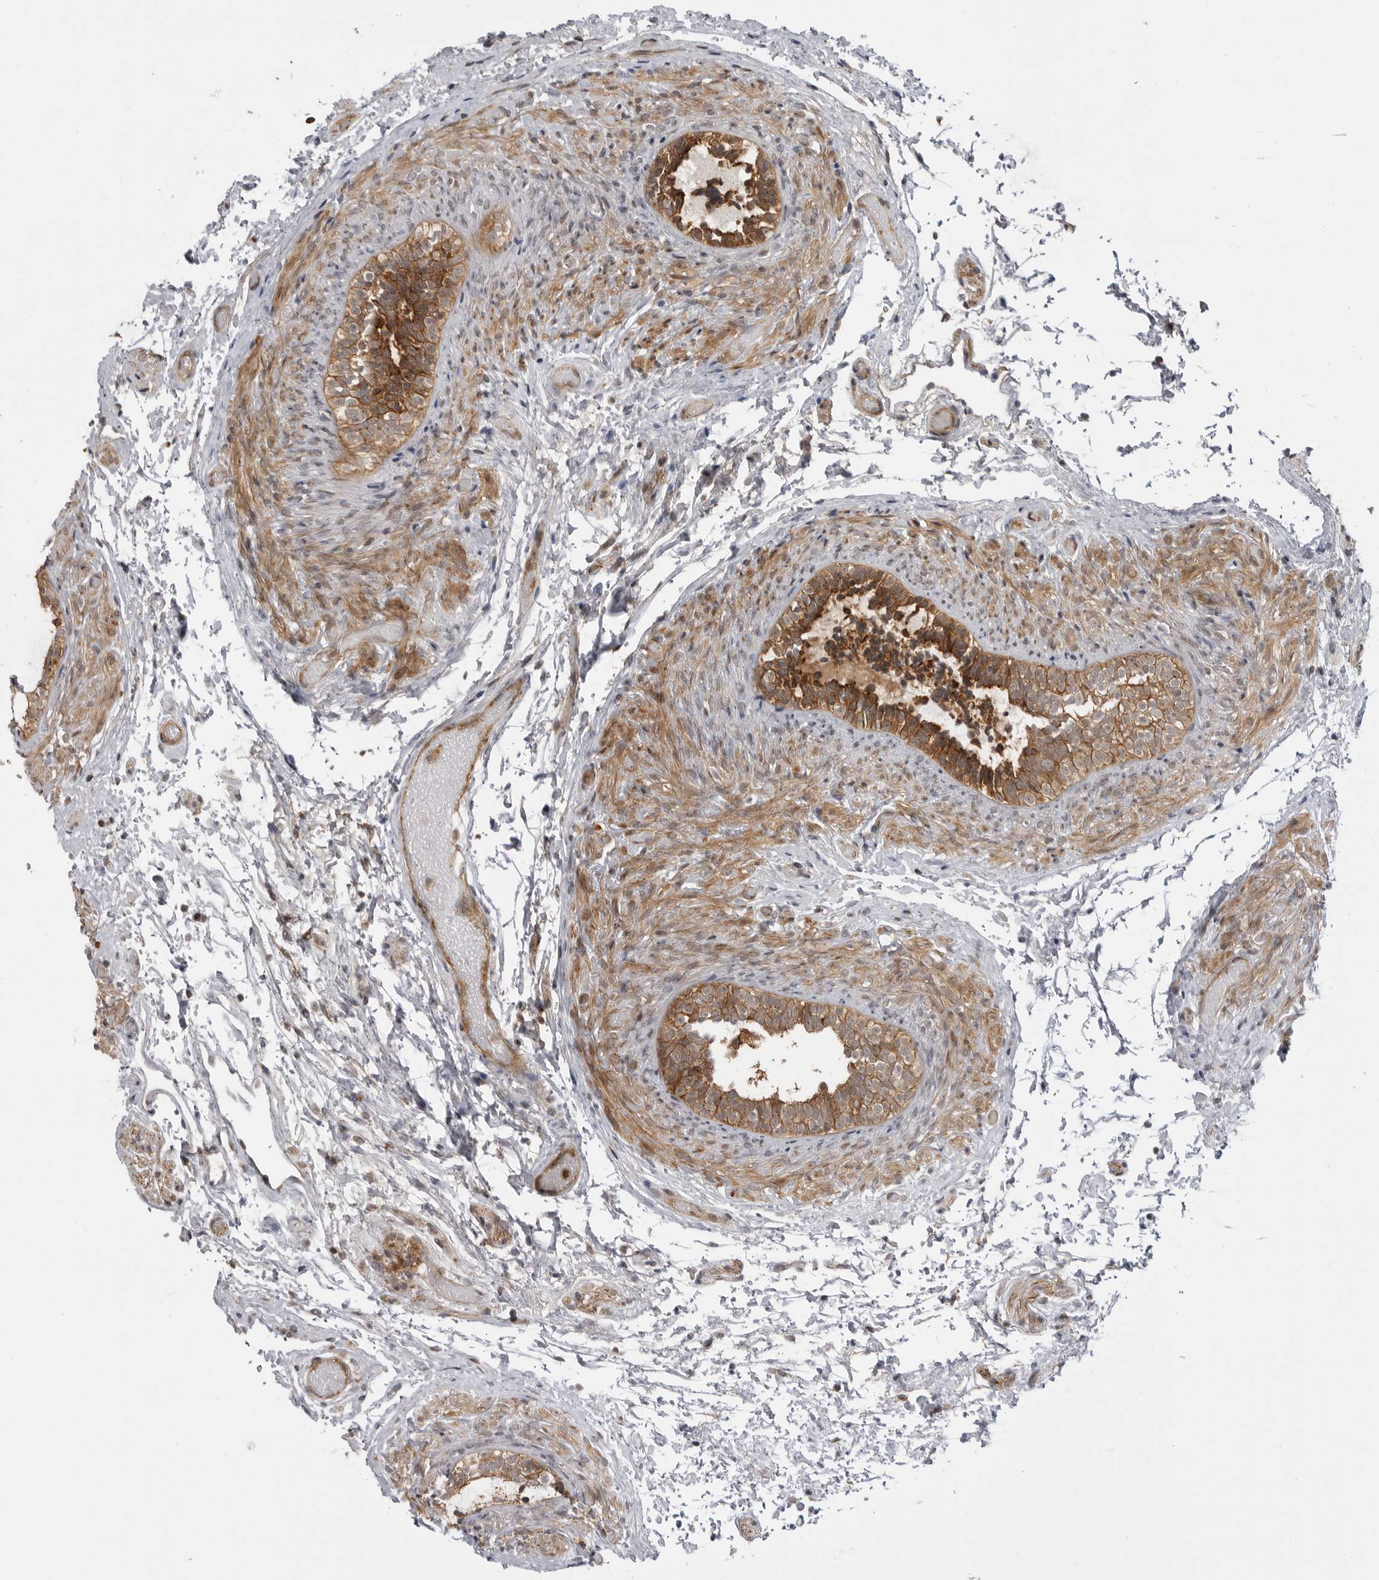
{"staining": {"intensity": "strong", "quantity": ">75%", "location": "cytoplasmic/membranous"}, "tissue": "epididymis", "cell_type": "Glandular cells", "image_type": "normal", "snomed": [{"axis": "morphology", "description": "Normal tissue, NOS"}, {"axis": "topography", "description": "Epididymis"}], "caption": "Protein analysis of unremarkable epididymis shows strong cytoplasmic/membranous expression in about >75% of glandular cells.", "gene": "LRRC45", "patient": {"sex": "male", "age": 5}}